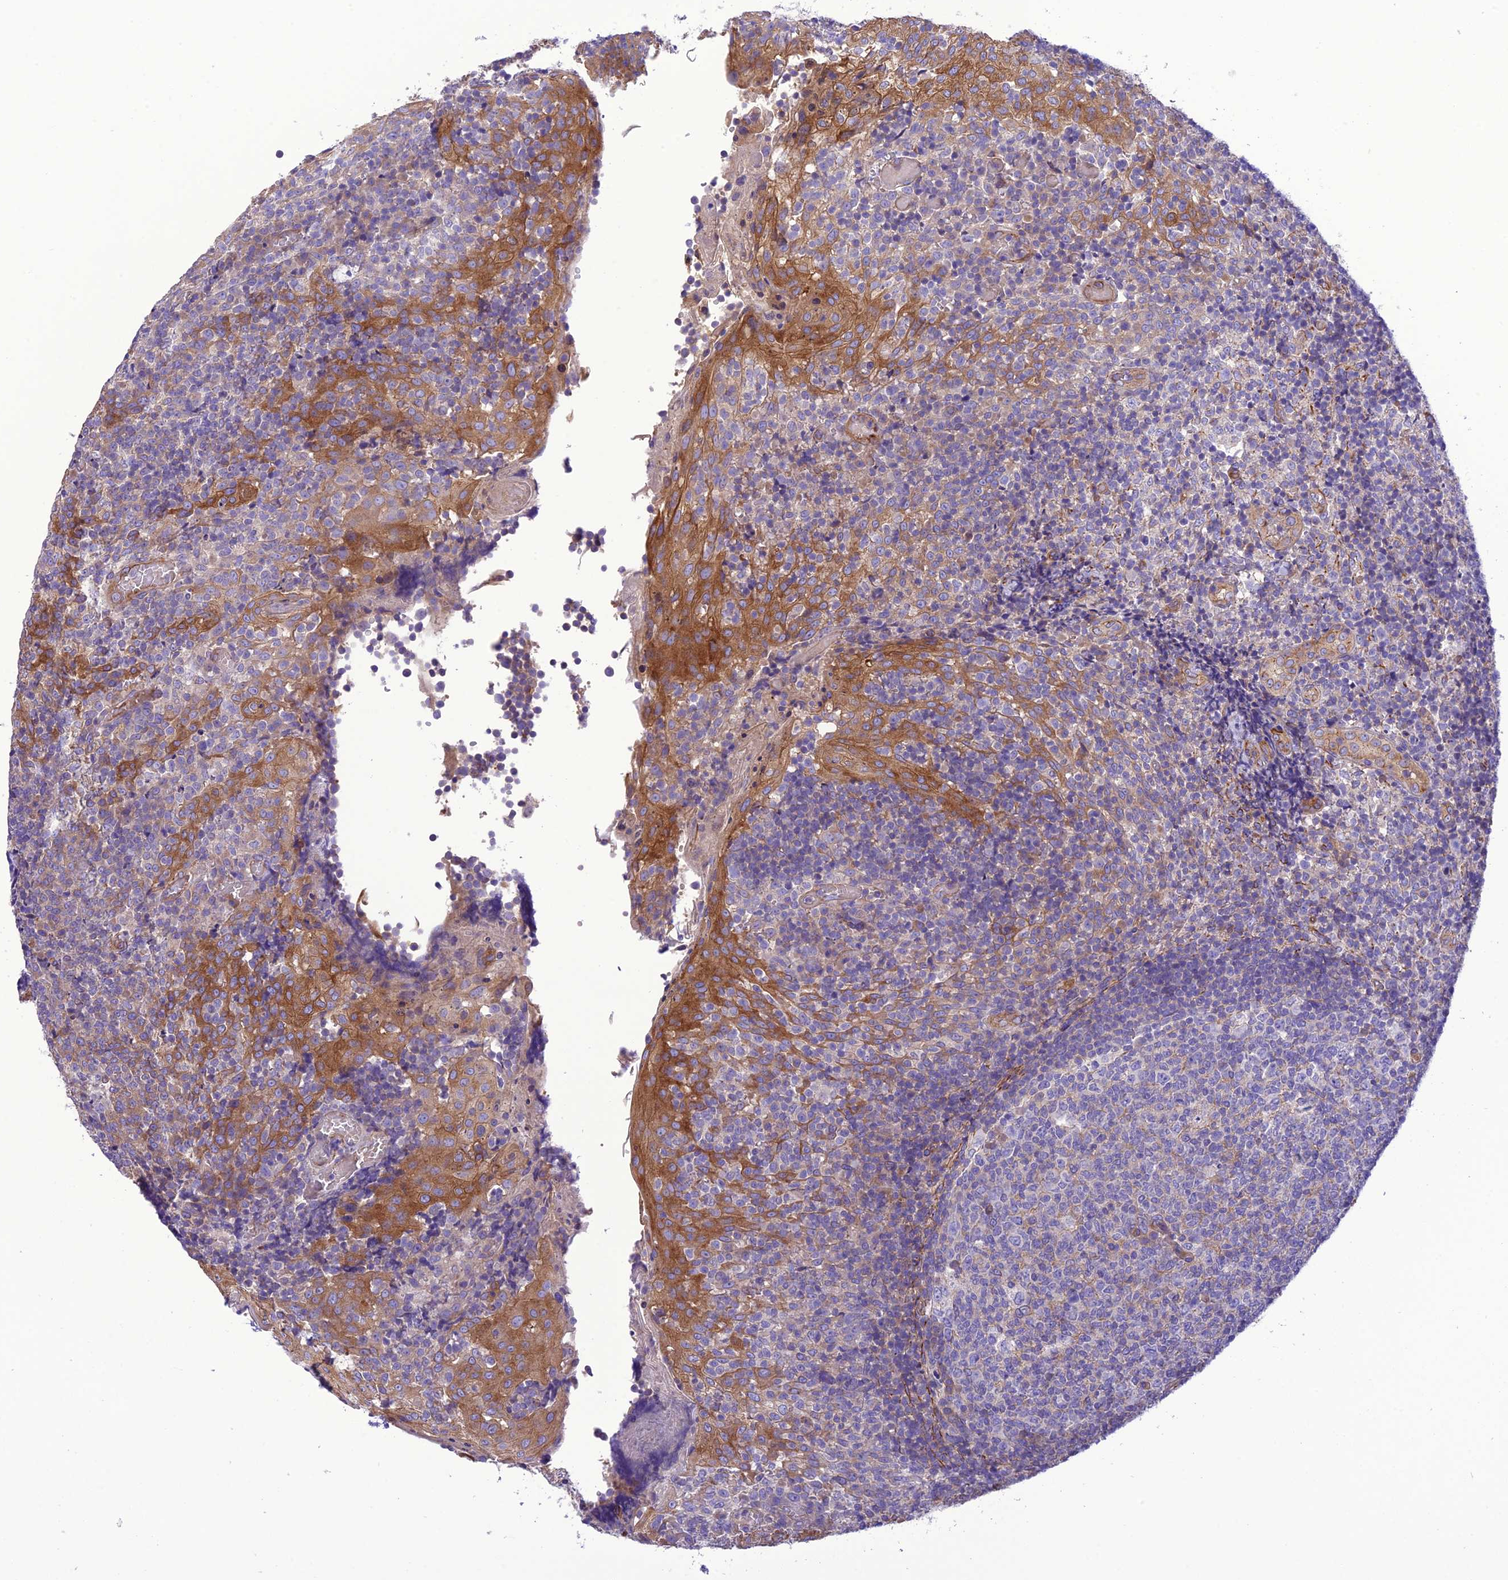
{"staining": {"intensity": "negative", "quantity": "none", "location": "none"}, "tissue": "tonsil", "cell_type": "Germinal center cells", "image_type": "normal", "snomed": [{"axis": "morphology", "description": "Normal tissue, NOS"}, {"axis": "topography", "description": "Tonsil"}], "caption": "Micrograph shows no significant protein staining in germinal center cells of benign tonsil.", "gene": "PPFIA3", "patient": {"sex": "female", "age": 19}}